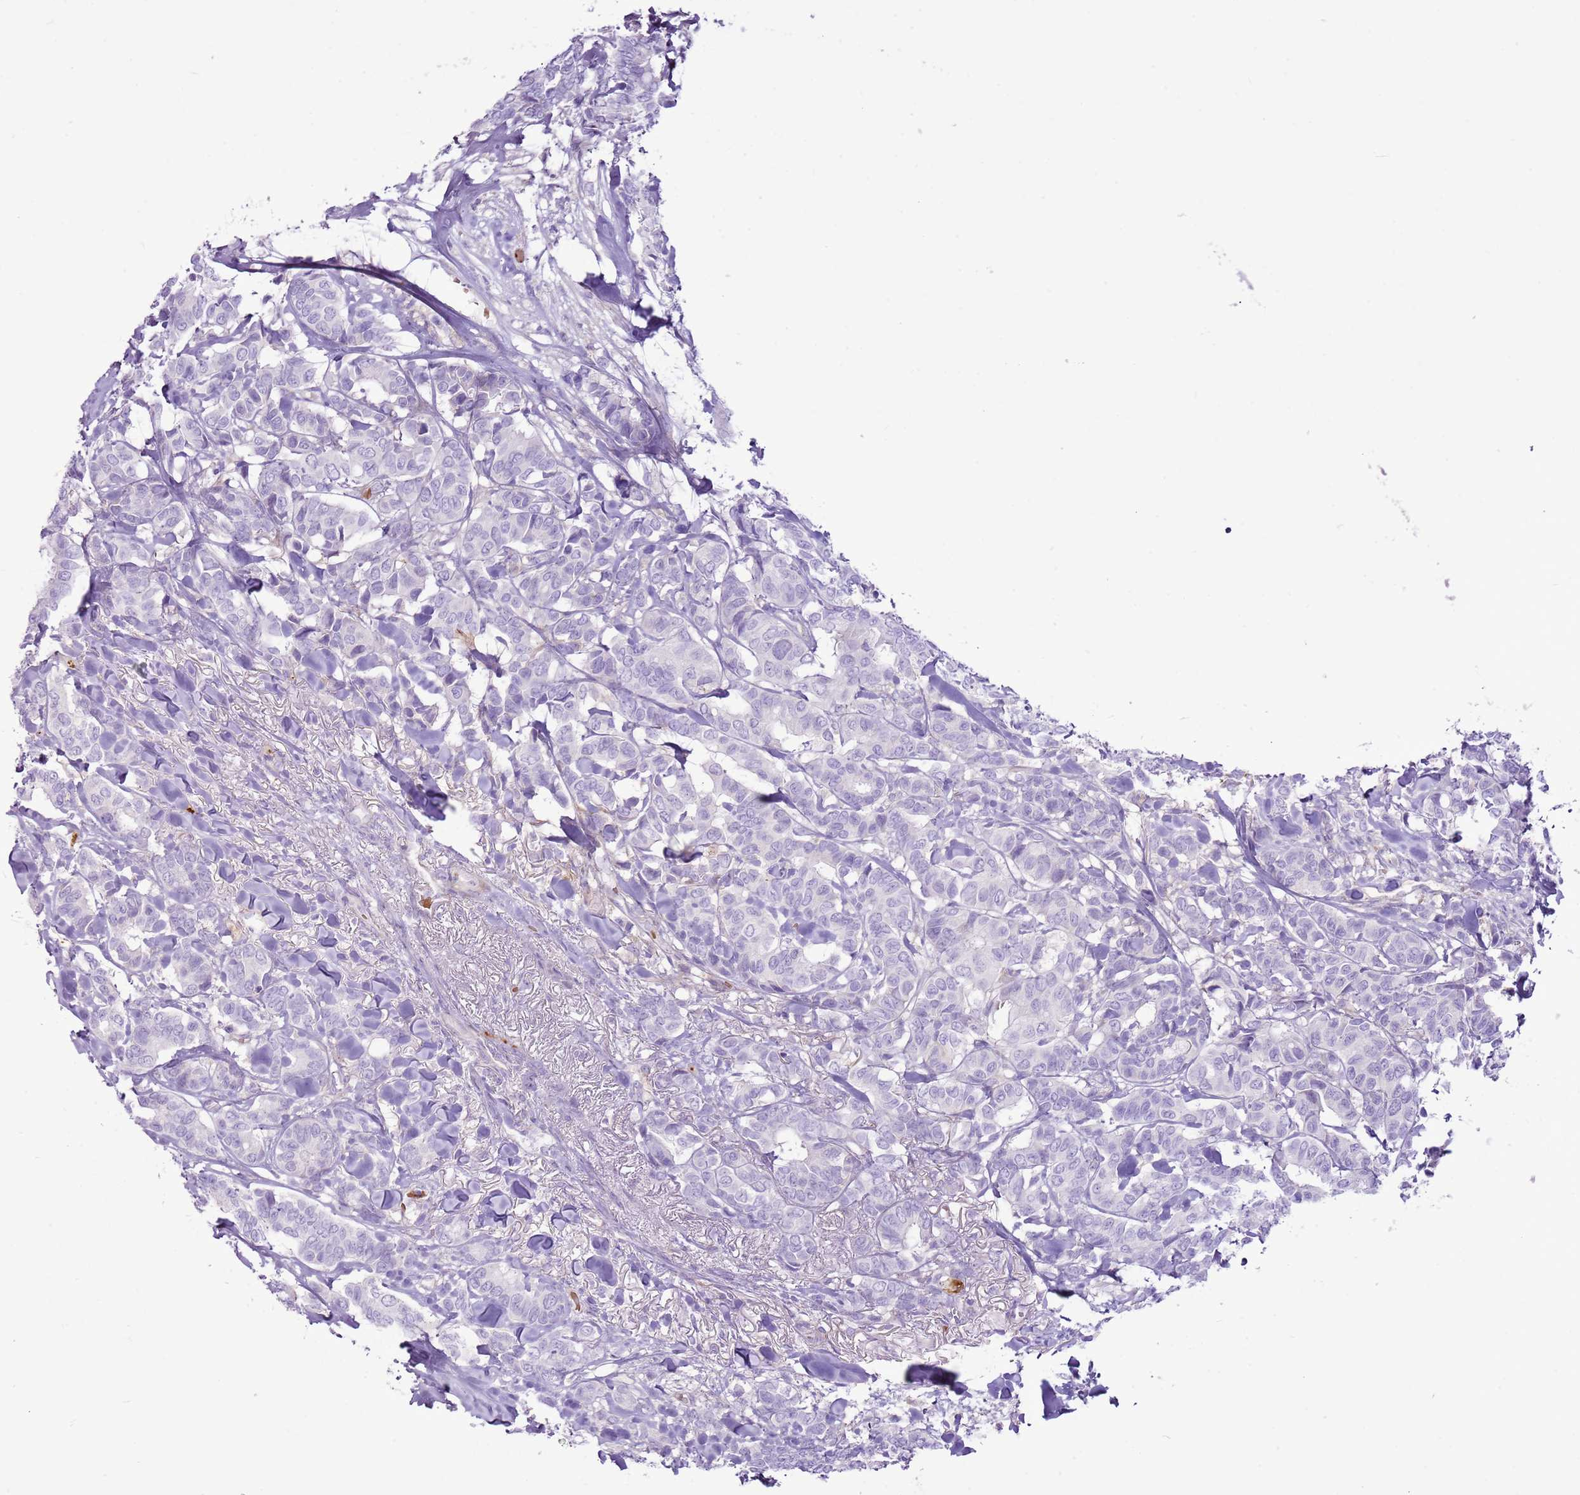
{"staining": {"intensity": "negative", "quantity": "none", "location": "none"}, "tissue": "breast cancer", "cell_type": "Tumor cells", "image_type": "cancer", "snomed": [{"axis": "morphology", "description": "Duct carcinoma"}, {"axis": "topography", "description": "Breast"}], "caption": "Tumor cells show no significant expression in intraductal carcinoma (breast).", "gene": "CHAC2", "patient": {"sex": "female", "age": 87}}